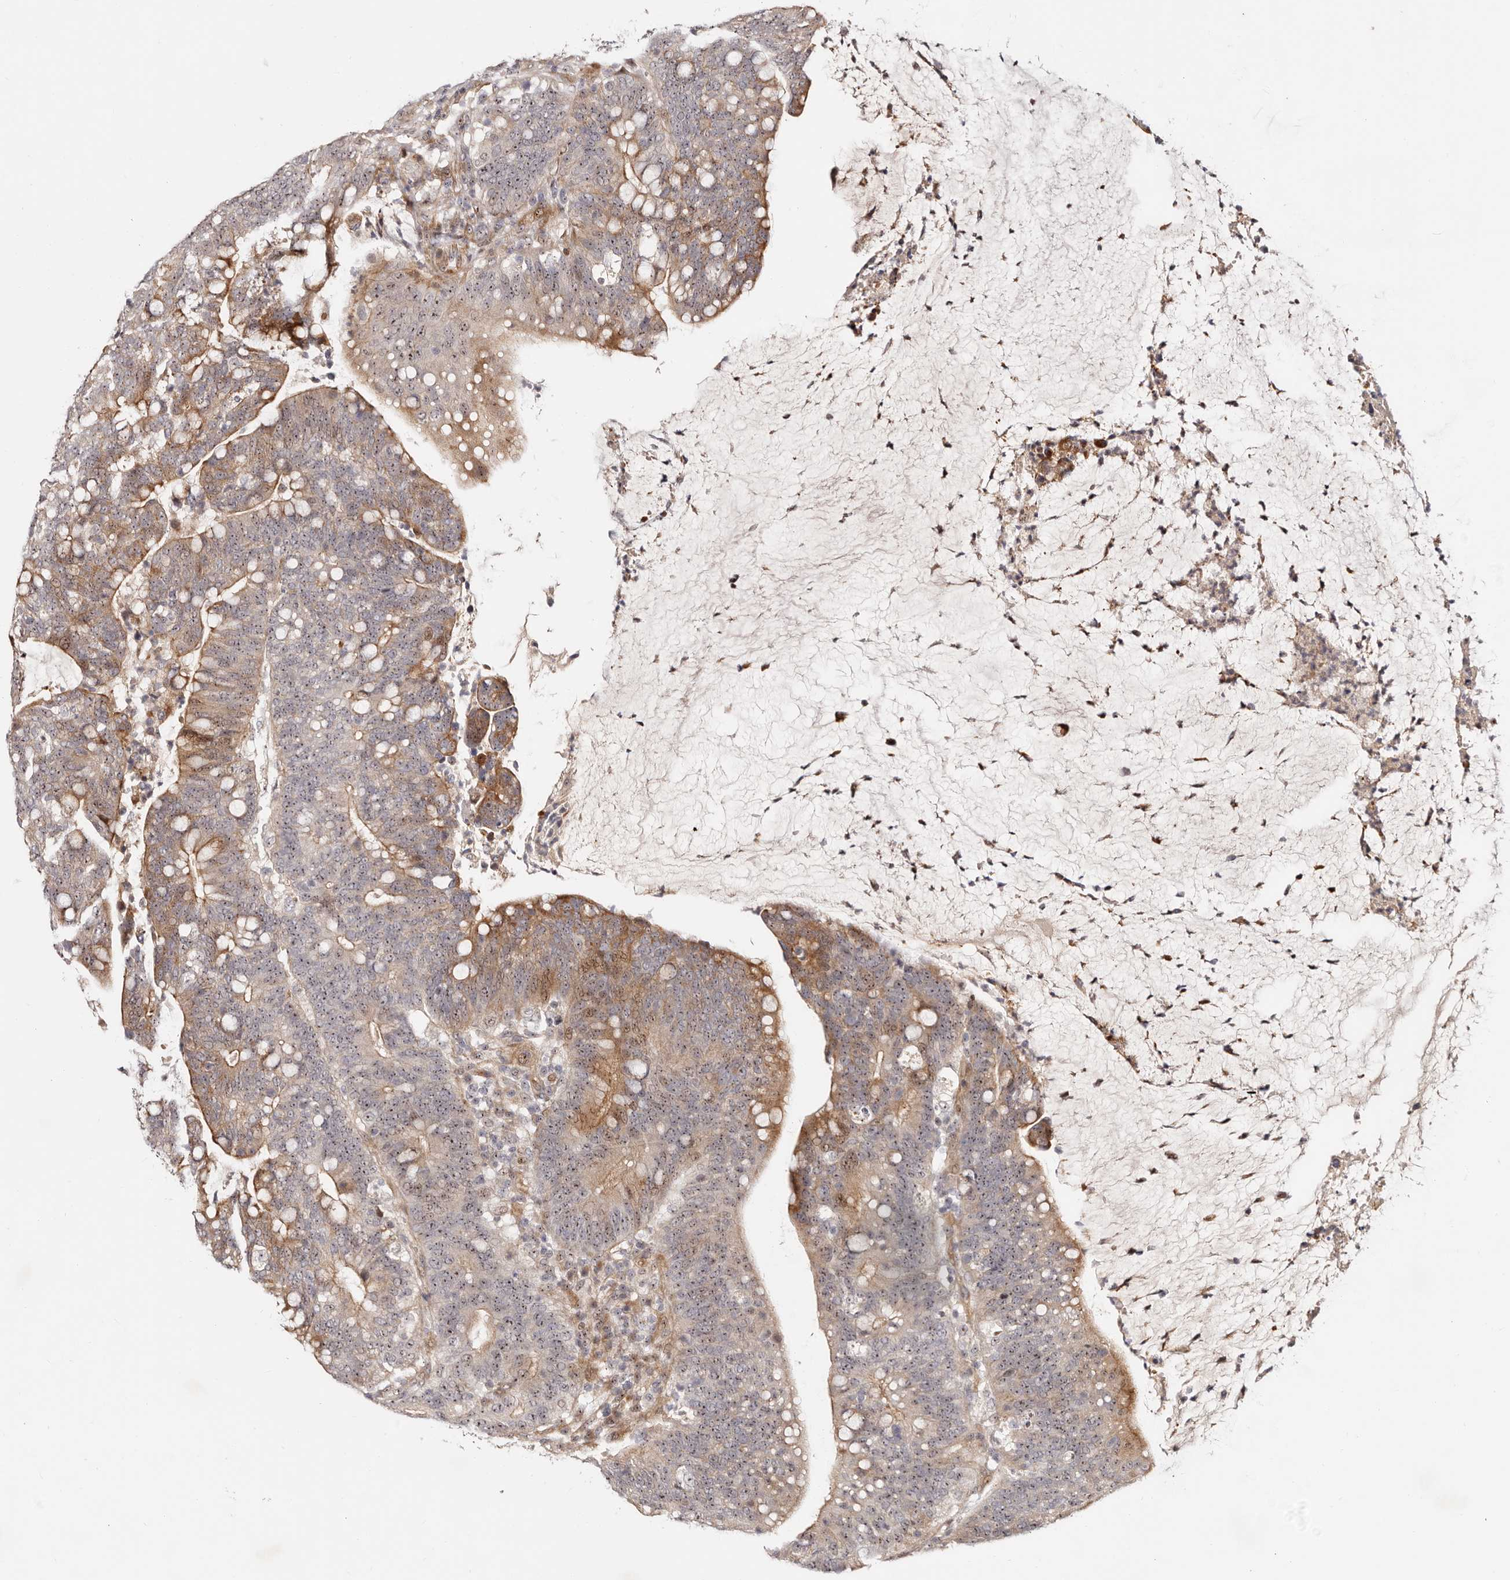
{"staining": {"intensity": "moderate", "quantity": "25%-75%", "location": "cytoplasmic/membranous,nuclear"}, "tissue": "colorectal cancer", "cell_type": "Tumor cells", "image_type": "cancer", "snomed": [{"axis": "morphology", "description": "Adenocarcinoma, NOS"}, {"axis": "topography", "description": "Colon"}], "caption": "Adenocarcinoma (colorectal) stained with DAB (3,3'-diaminobenzidine) IHC shows medium levels of moderate cytoplasmic/membranous and nuclear positivity in about 25%-75% of tumor cells.", "gene": "ODF2L", "patient": {"sex": "female", "age": 66}}